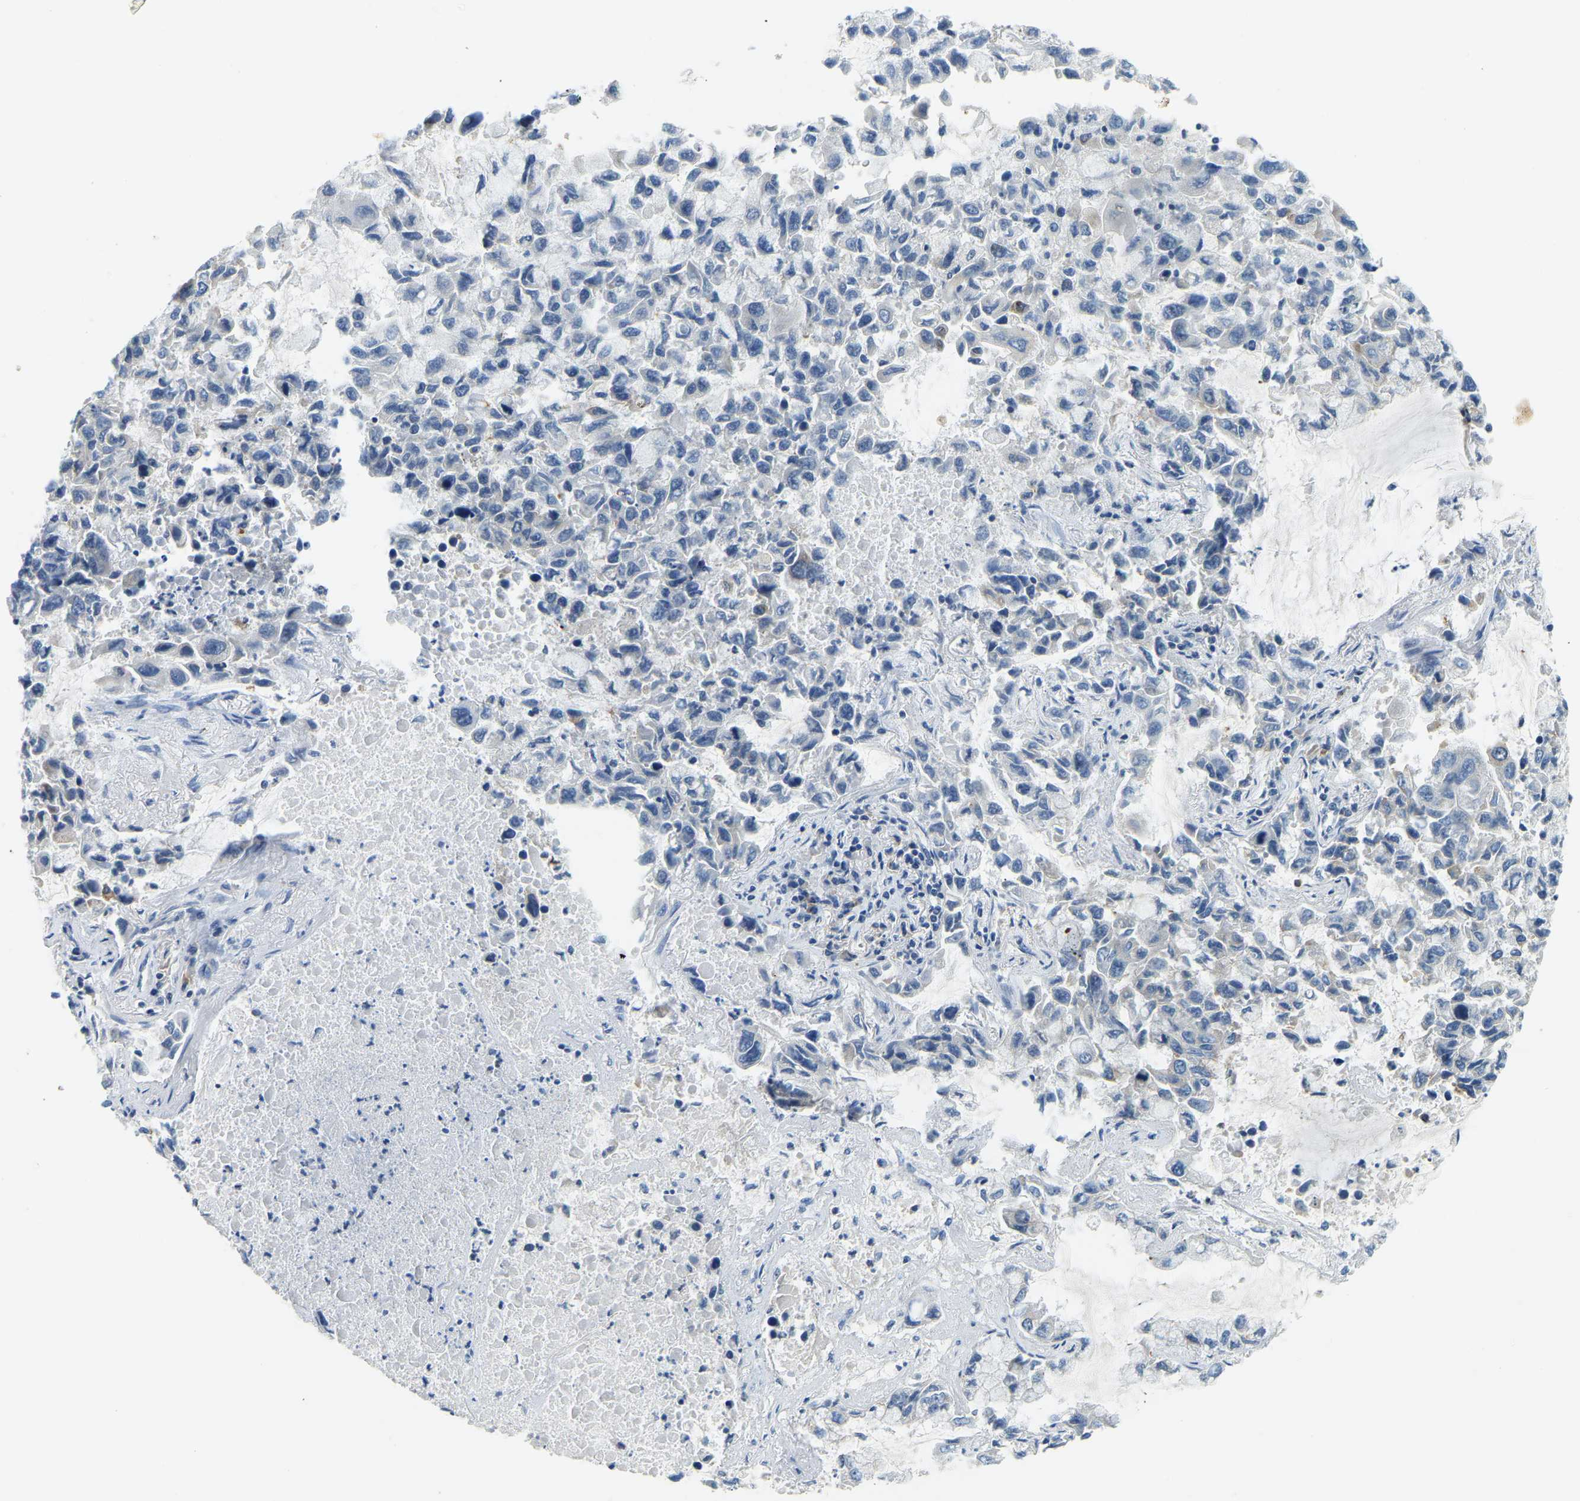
{"staining": {"intensity": "negative", "quantity": "none", "location": "none"}, "tissue": "lung cancer", "cell_type": "Tumor cells", "image_type": "cancer", "snomed": [{"axis": "morphology", "description": "Adenocarcinoma, NOS"}, {"axis": "topography", "description": "Lung"}], "caption": "IHC photomicrograph of human lung cancer stained for a protein (brown), which displays no positivity in tumor cells.", "gene": "RRP1", "patient": {"sex": "male", "age": 64}}